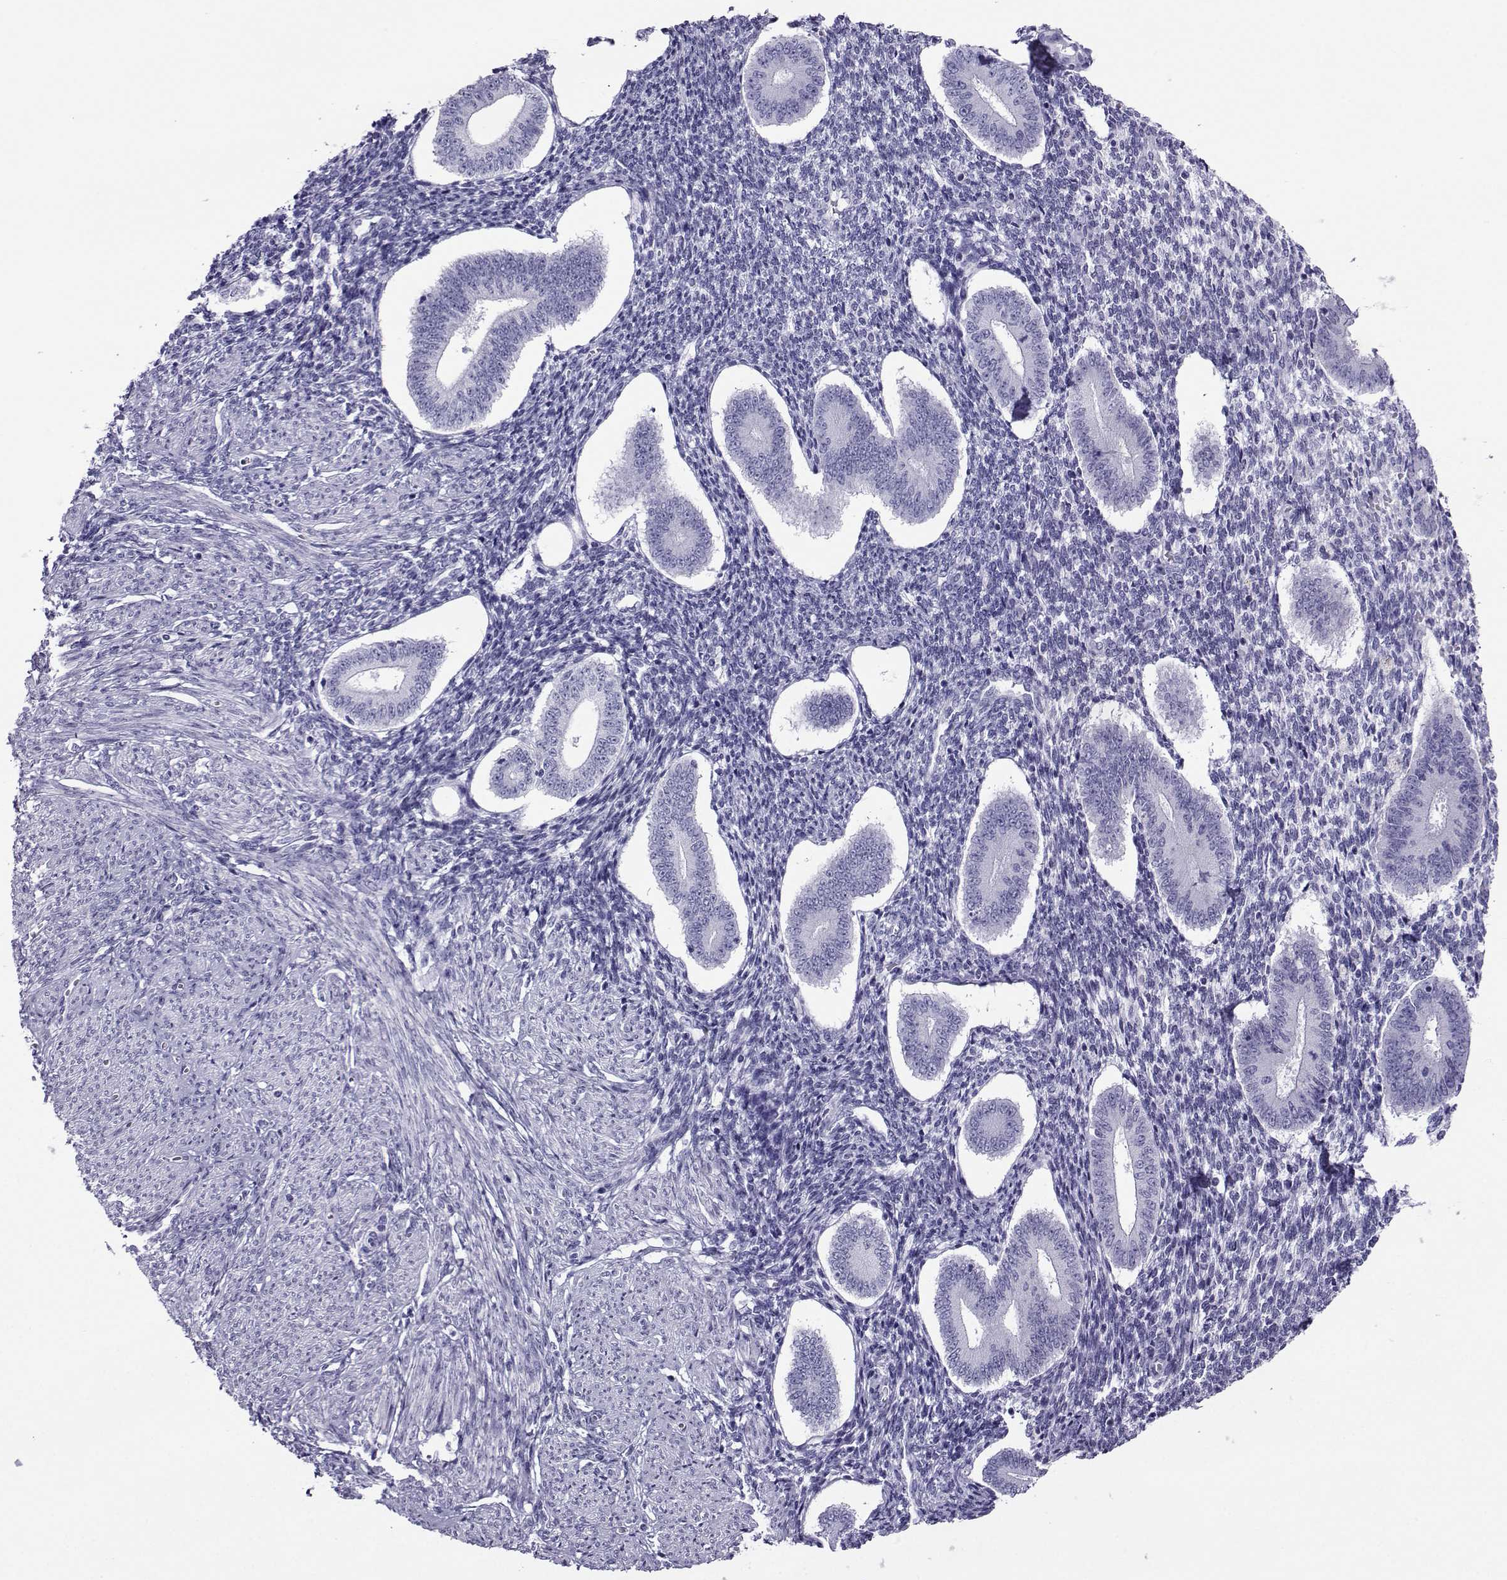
{"staining": {"intensity": "negative", "quantity": "none", "location": "none"}, "tissue": "endometrium", "cell_type": "Cells in endometrial stroma", "image_type": "normal", "snomed": [{"axis": "morphology", "description": "Normal tissue, NOS"}, {"axis": "topography", "description": "Endometrium"}], "caption": "IHC photomicrograph of benign endometrium: endometrium stained with DAB demonstrates no significant protein staining in cells in endometrial stroma.", "gene": "CRYBB1", "patient": {"sex": "female", "age": 40}}